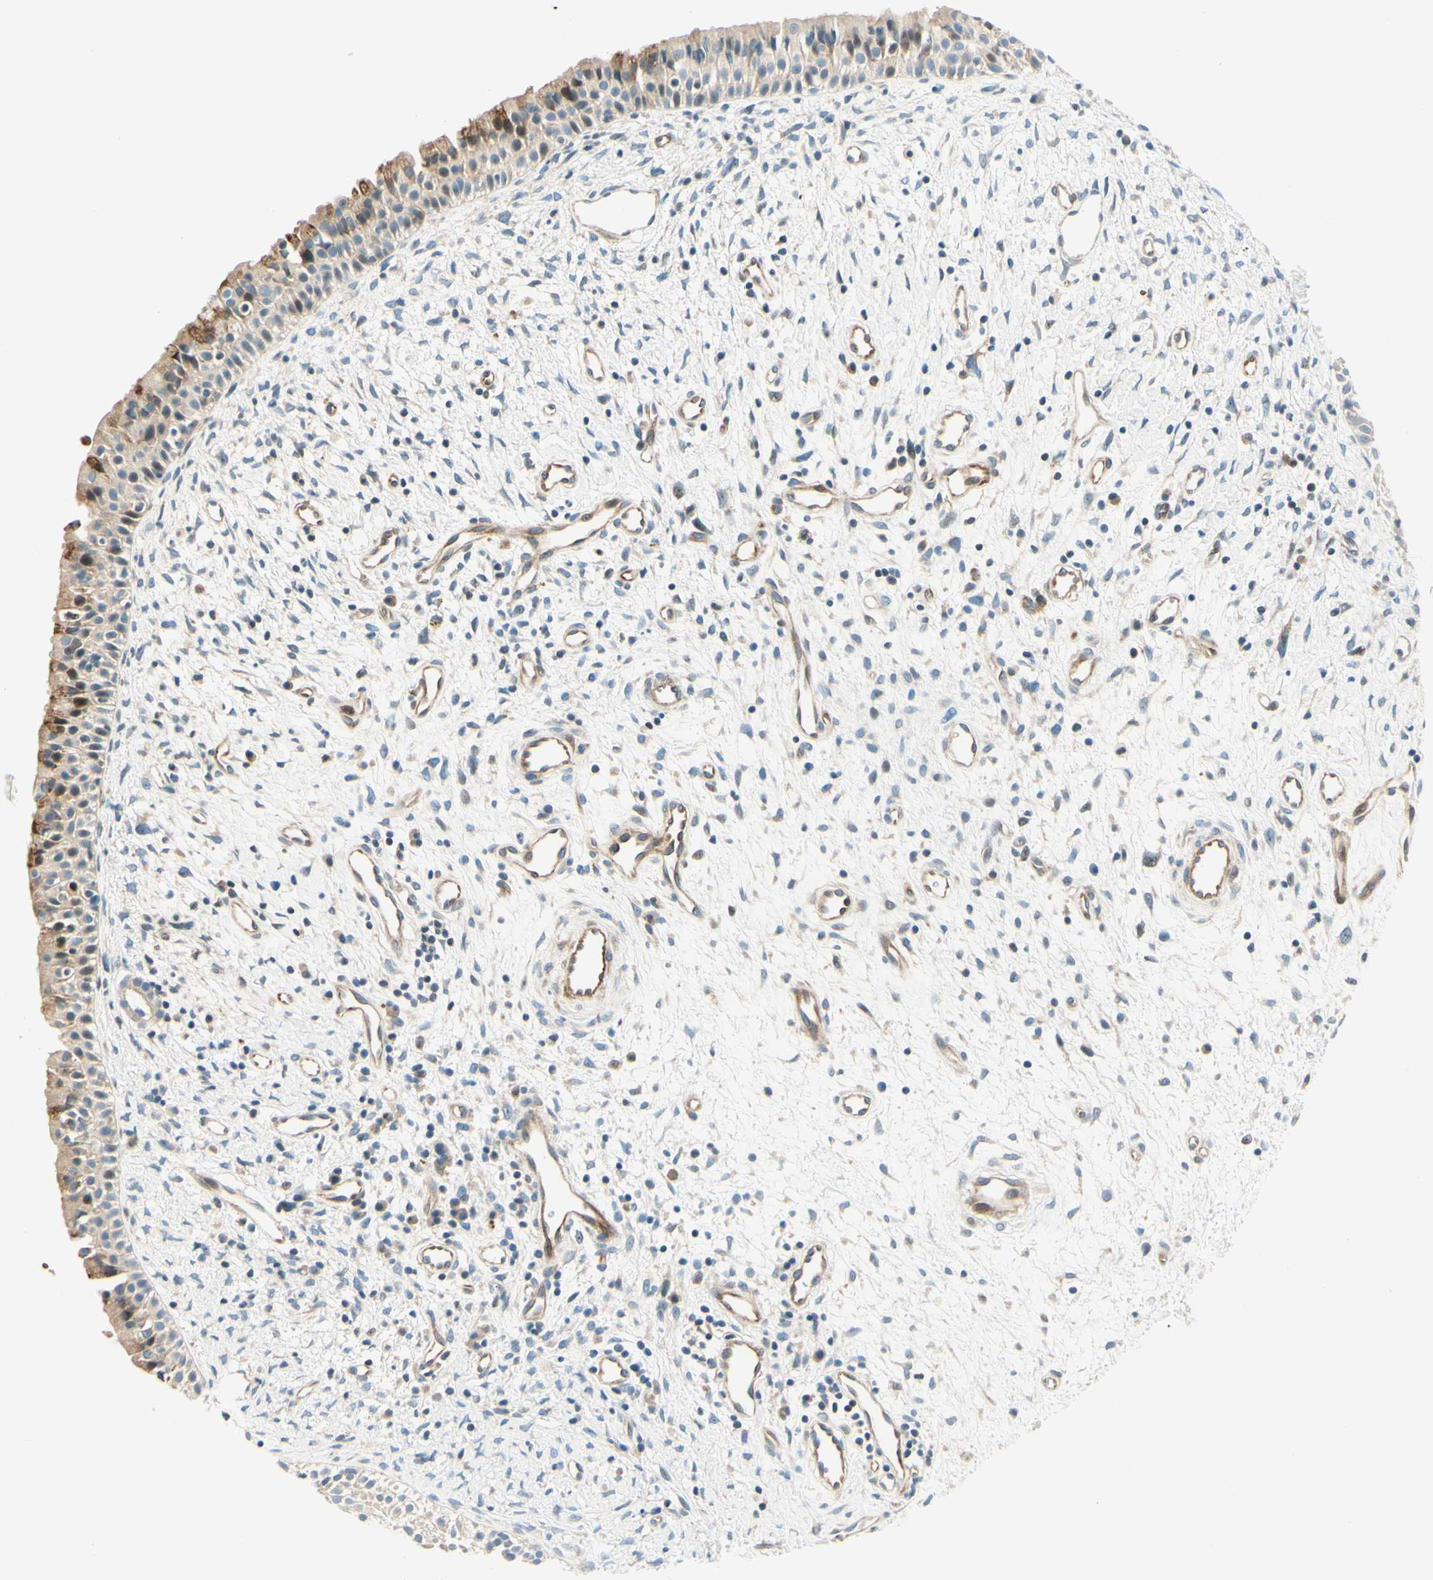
{"staining": {"intensity": "weak", "quantity": ">75%", "location": "cytoplasmic/membranous"}, "tissue": "nasopharynx", "cell_type": "Respiratory epithelial cells", "image_type": "normal", "snomed": [{"axis": "morphology", "description": "Normal tissue, NOS"}, {"axis": "topography", "description": "Nasopharynx"}], "caption": "Immunohistochemistry (DAB) staining of normal nasopharynx exhibits weak cytoplasmic/membranous protein staining in approximately >75% of respiratory epithelial cells. (Brightfield microscopy of DAB IHC at high magnification).", "gene": "TAOK2", "patient": {"sex": "male", "age": 22}}